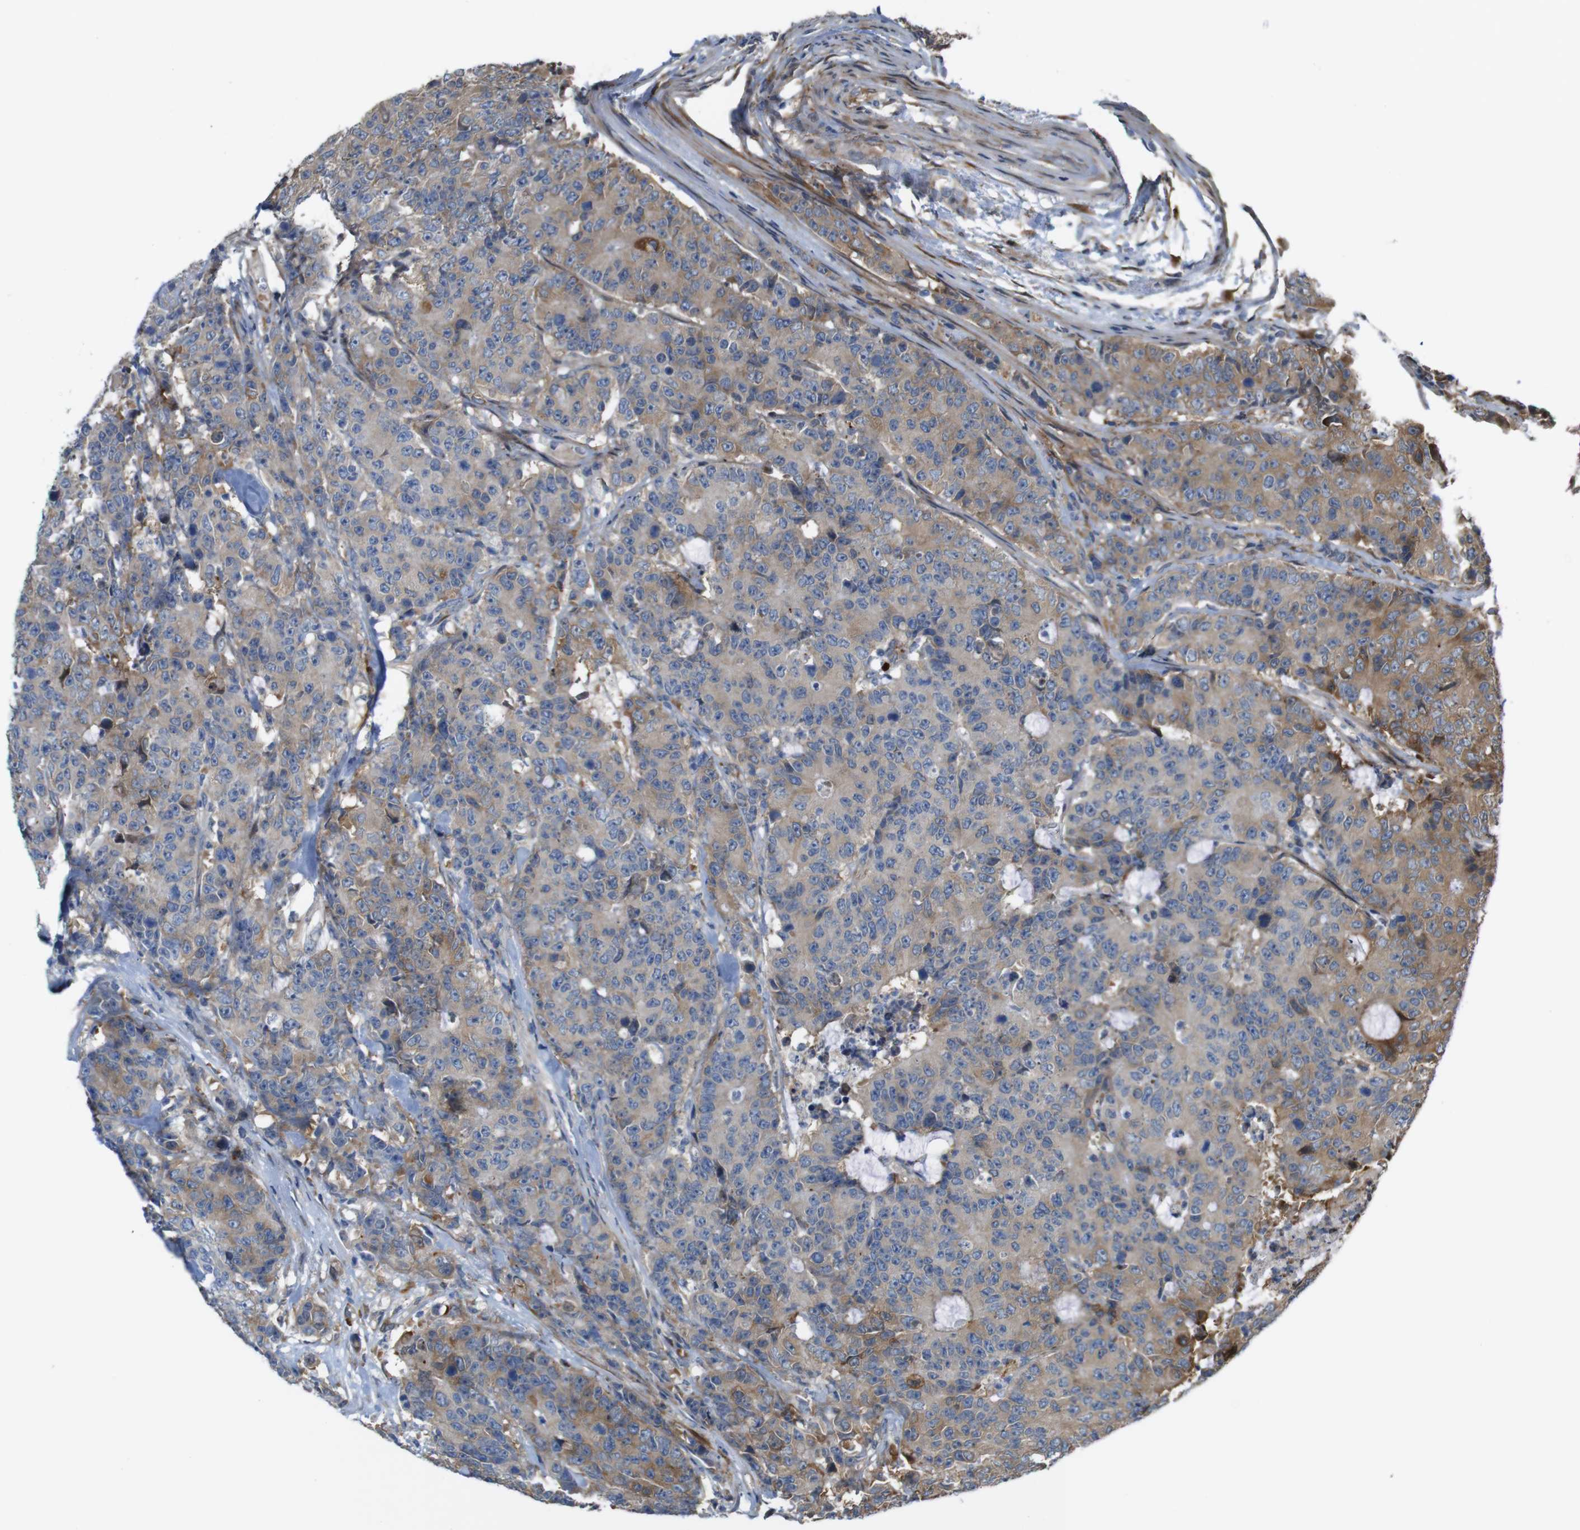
{"staining": {"intensity": "weak", "quantity": ">75%", "location": "cytoplasmic/membranous"}, "tissue": "colorectal cancer", "cell_type": "Tumor cells", "image_type": "cancer", "snomed": [{"axis": "morphology", "description": "Adenocarcinoma, NOS"}, {"axis": "topography", "description": "Colon"}], "caption": "A high-resolution image shows immunohistochemistry (IHC) staining of adenocarcinoma (colorectal), which displays weak cytoplasmic/membranous positivity in approximately >75% of tumor cells.", "gene": "PCOLCE2", "patient": {"sex": "female", "age": 86}}